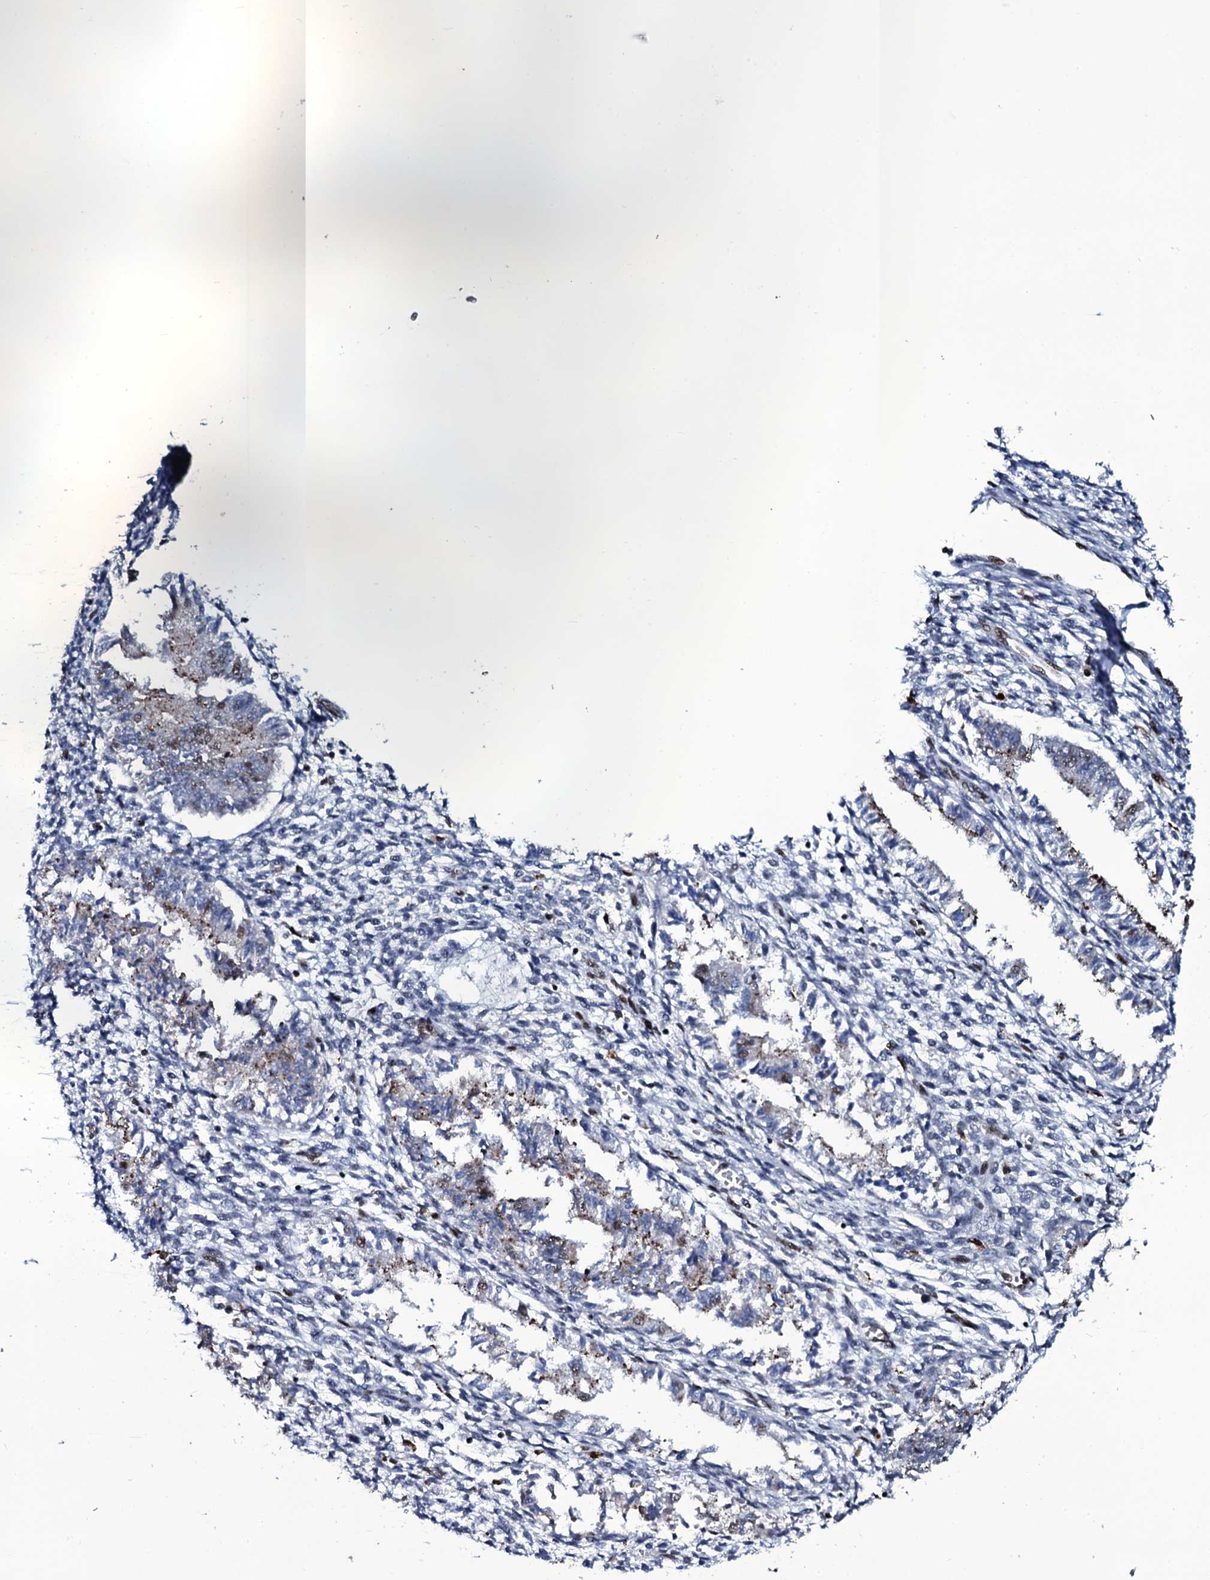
{"staining": {"intensity": "weak", "quantity": "<25%", "location": "nuclear"}, "tissue": "endometrium", "cell_type": "Cells in endometrial stroma", "image_type": "normal", "snomed": [{"axis": "morphology", "description": "Normal tissue, NOS"}, {"axis": "topography", "description": "Uterus"}, {"axis": "topography", "description": "Endometrium"}], "caption": "A photomicrograph of endometrium stained for a protein exhibits no brown staining in cells in endometrial stroma.", "gene": "ZMIZ2", "patient": {"sex": "female", "age": 48}}